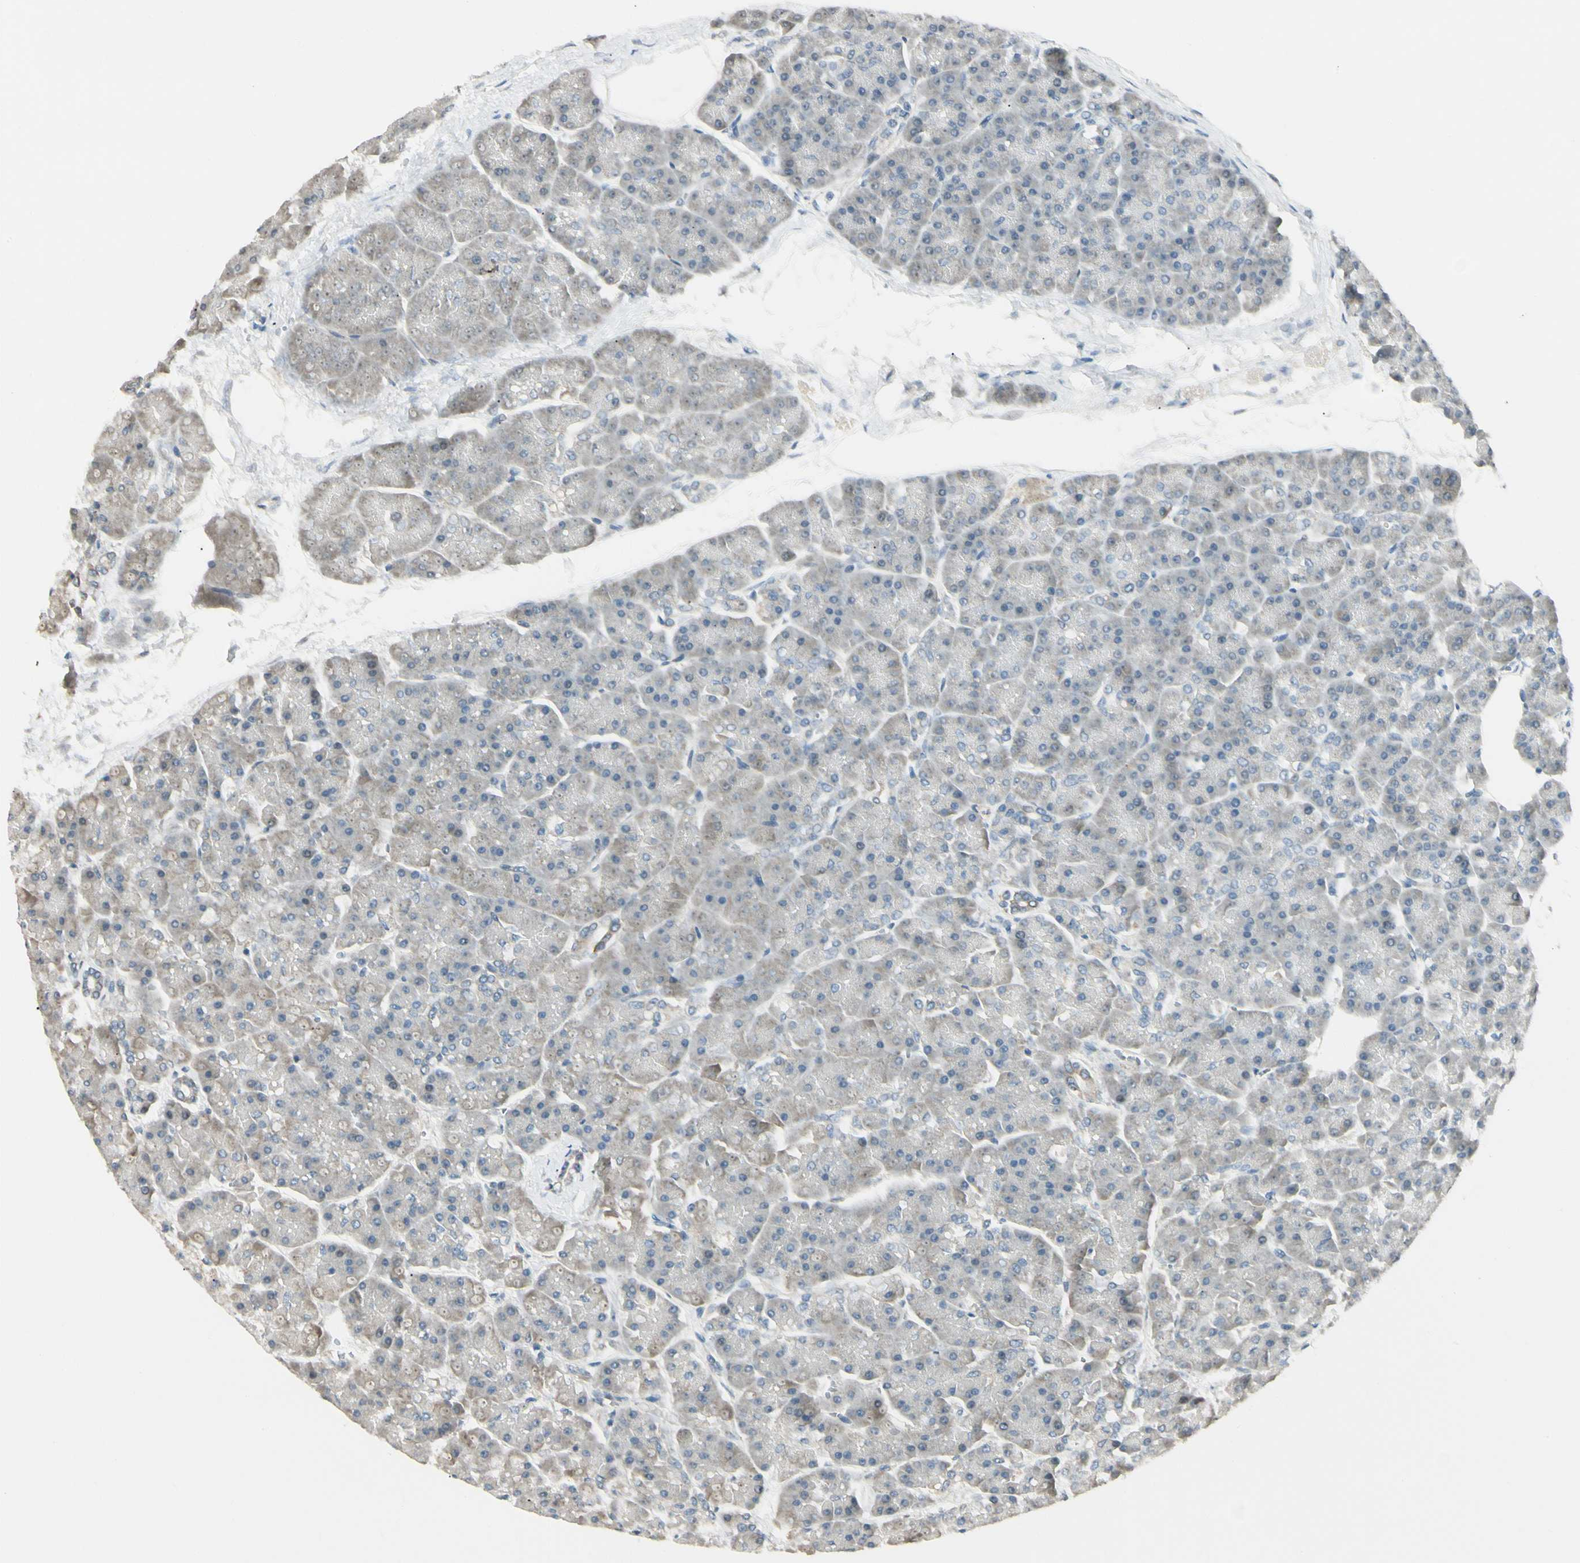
{"staining": {"intensity": "weak", "quantity": "<25%", "location": "cytoplasmic/membranous"}, "tissue": "pancreas", "cell_type": "Exocrine glandular cells", "image_type": "normal", "snomed": [{"axis": "morphology", "description": "Normal tissue, NOS"}, {"axis": "topography", "description": "Pancreas"}], "caption": "This image is of benign pancreas stained with immunohistochemistry to label a protein in brown with the nuclei are counter-stained blue. There is no staining in exocrine glandular cells. (DAB (3,3'-diaminobenzidine) immunohistochemistry (IHC) with hematoxylin counter stain).", "gene": "P4HA3", "patient": {"sex": "female", "age": 70}}